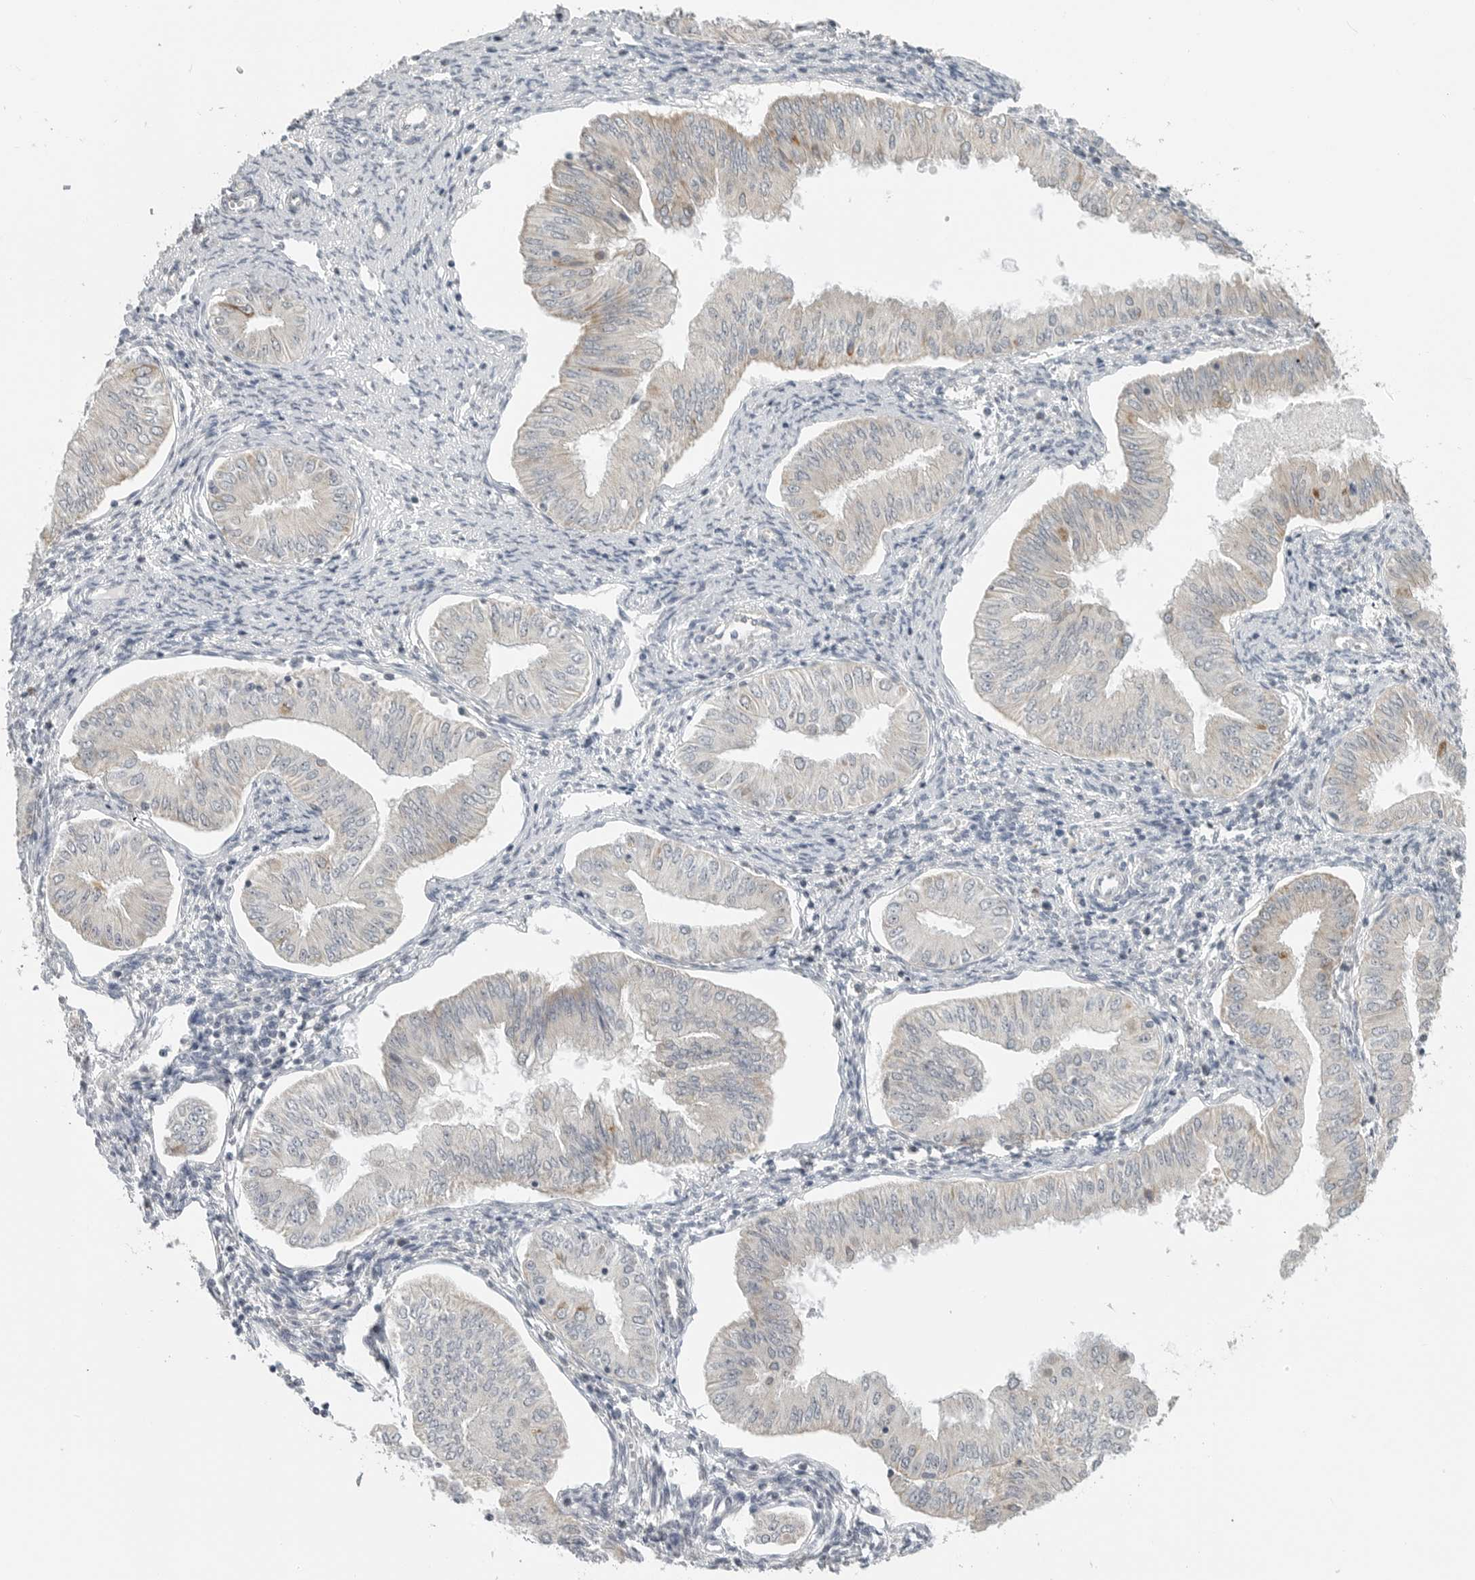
{"staining": {"intensity": "weak", "quantity": "<25%", "location": "cytoplasmic/membranous"}, "tissue": "endometrial cancer", "cell_type": "Tumor cells", "image_type": "cancer", "snomed": [{"axis": "morphology", "description": "Normal tissue, NOS"}, {"axis": "morphology", "description": "Adenocarcinoma, NOS"}, {"axis": "topography", "description": "Endometrium"}], "caption": "This is a micrograph of immunohistochemistry staining of endometrial cancer, which shows no expression in tumor cells. (DAB (3,3'-diaminobenzidine) IHC visualized using brightfield microscopy, high magnification).", "gene": "IL12RB2", "patient": {"sex": "female", "age": 53}}